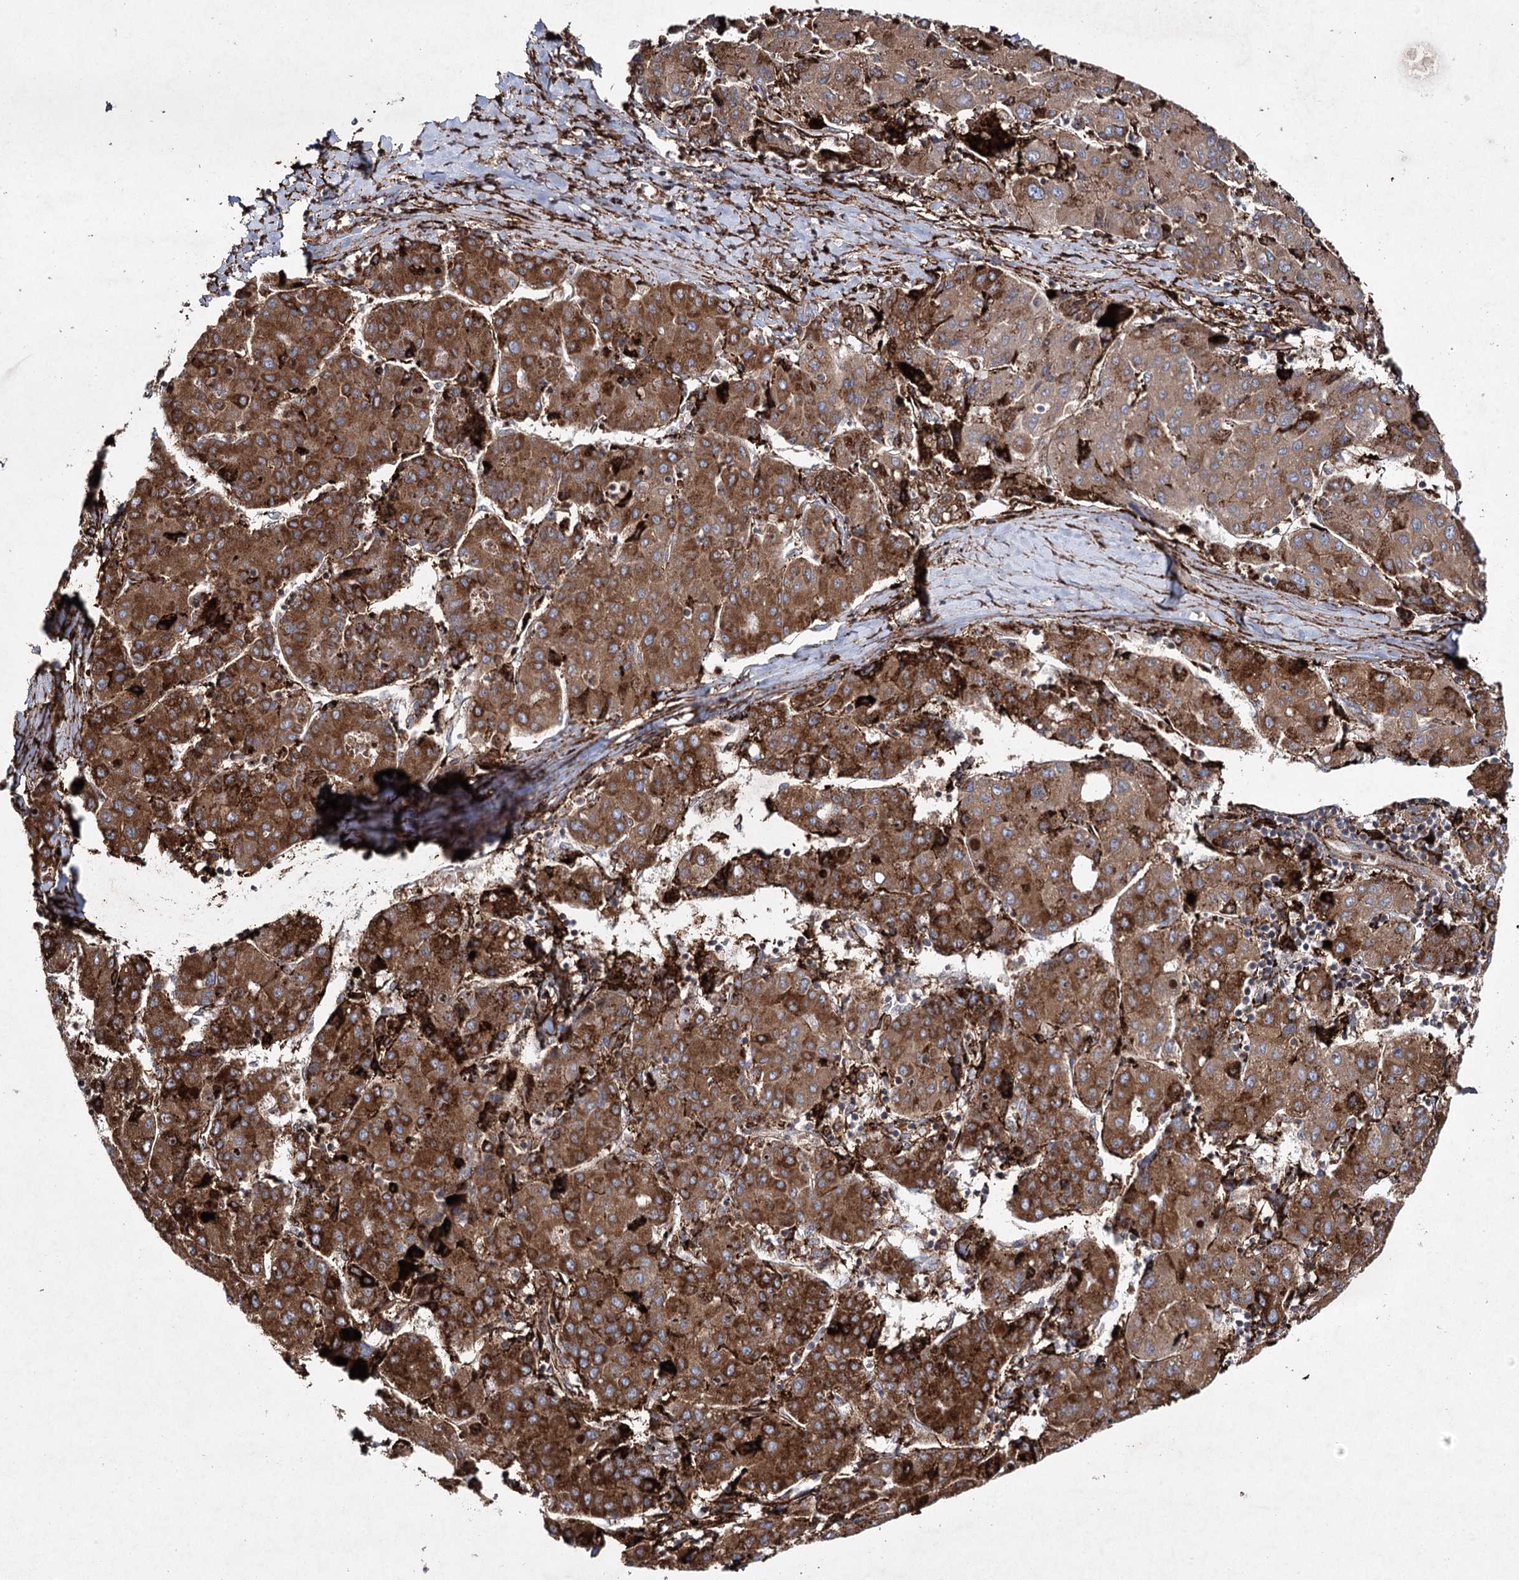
{"staining": {"intensity": "moderate", "quantity": ">75%", "location": "cytoplasmic/membranous"}, "tissue": "liver cancer", "cell_type": "Tumor cells", "image_type": "cancer", "snomed": [{"axis": "morphology", "description": "Carcinoma, Hepatocellular, NOS"}, {"axis": "topography", "description": "Liver"}], "caption": "Immunohistochemical staining of liver cancer demonstrates medium levels of moderate cytoplasmic/membranous protein positivity in about >75% of tumor cells. The staining was performed using DAB to visualize the protein expression in brown, while the nuclei were stained in blue with hematoxylin (Magnification: 20x).", "gene": "DCUN1D4", "patient": {"sex": "male", "age": 65}}